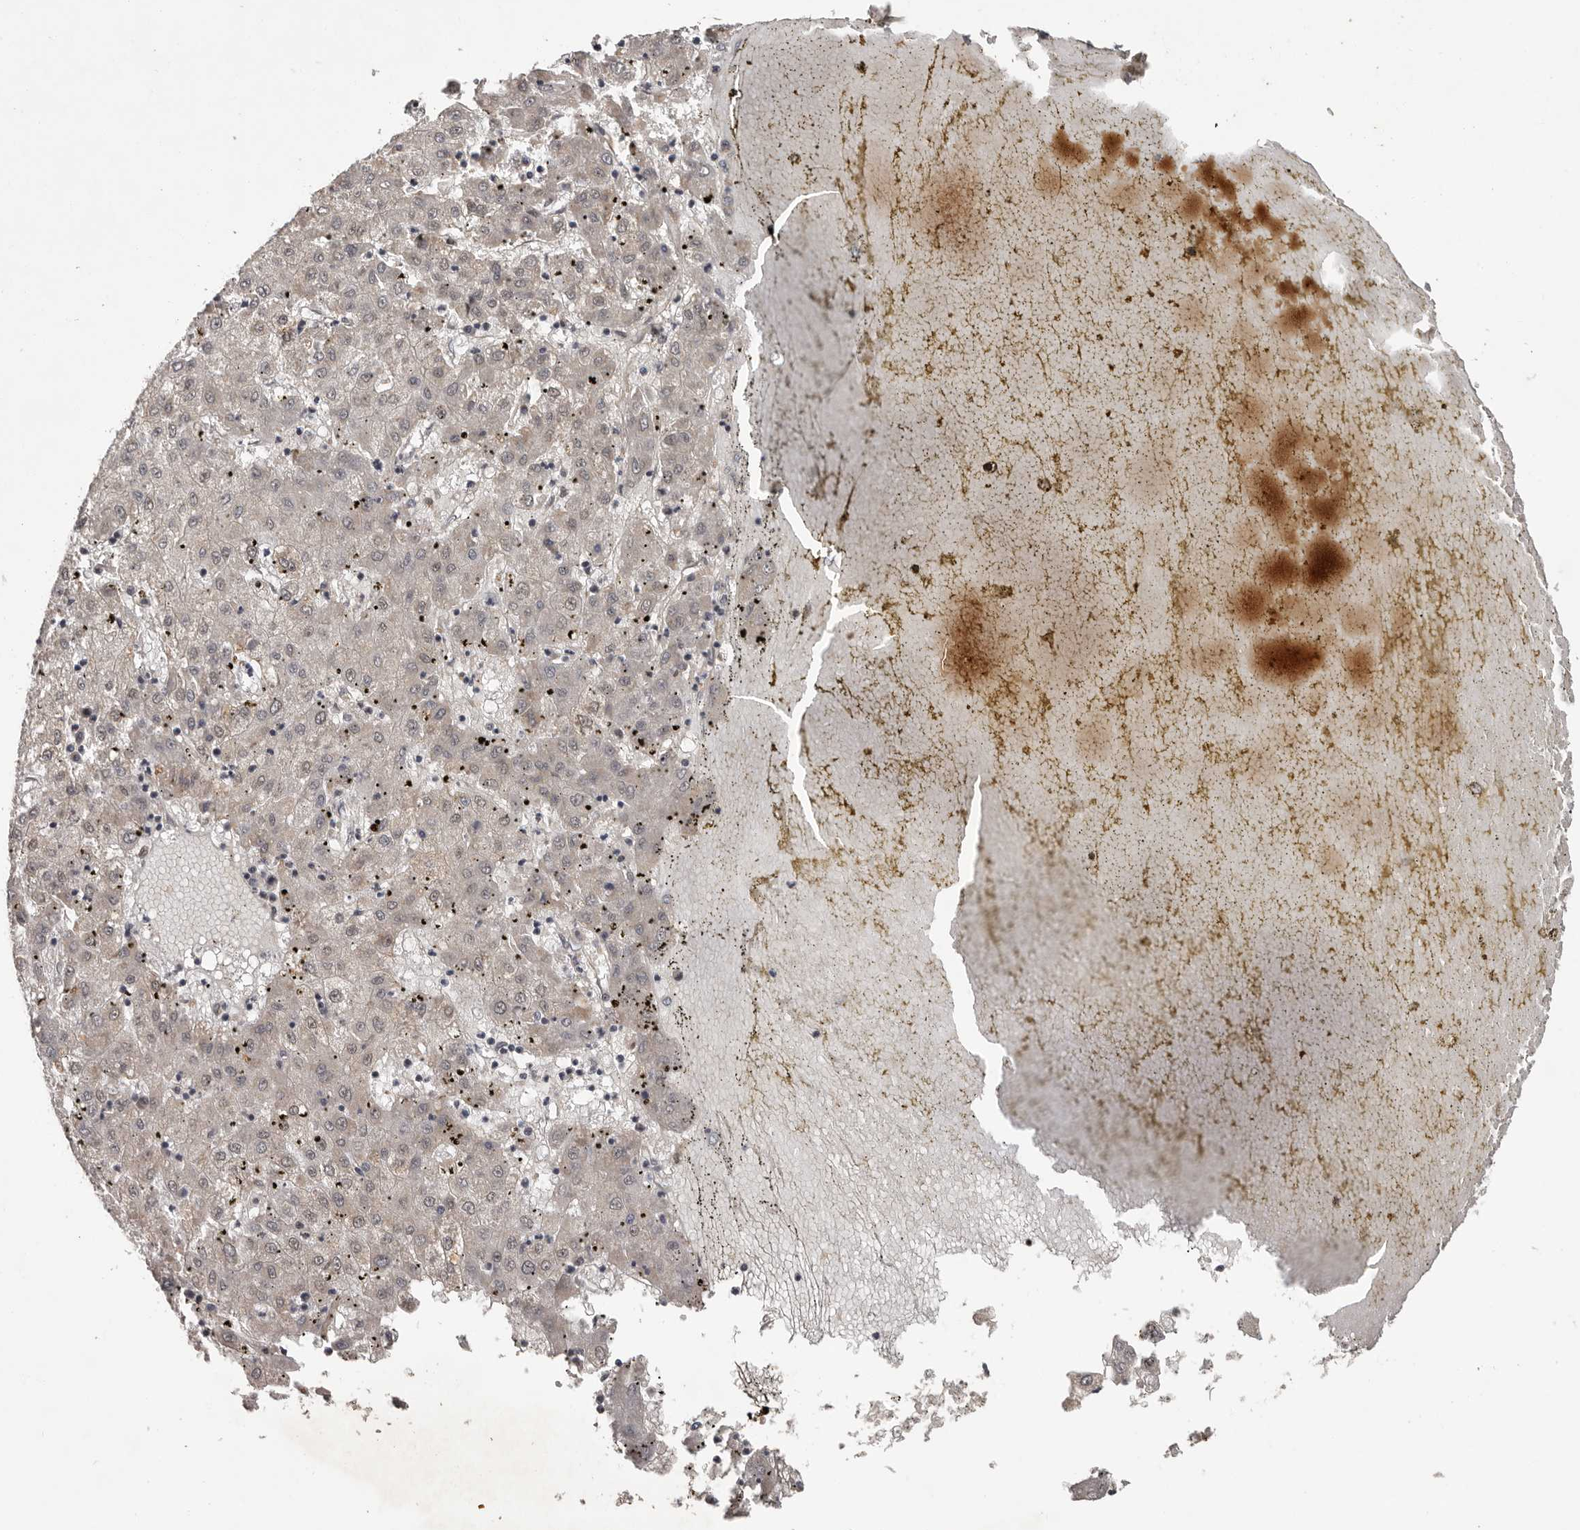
{"staining": {"intensity": "negative", "quantity": "none", "location": "none"}, "tissue": "liver cancer", "cell_type": "Tumor cells", "image_type": "cancer", "snomed": [{"axis": "morphology", "description": "Carcinoma, Hepatocellular, NOS"}, {"axis": "topography", "description": "Liver"}], "caption": "Liver hepatocellular carcinoma was stained to show a protein in brown. There is no significant positivity in tumor cells.", "gene": "ANKRD44", "patient": {"sex": "male", "age": 72}}